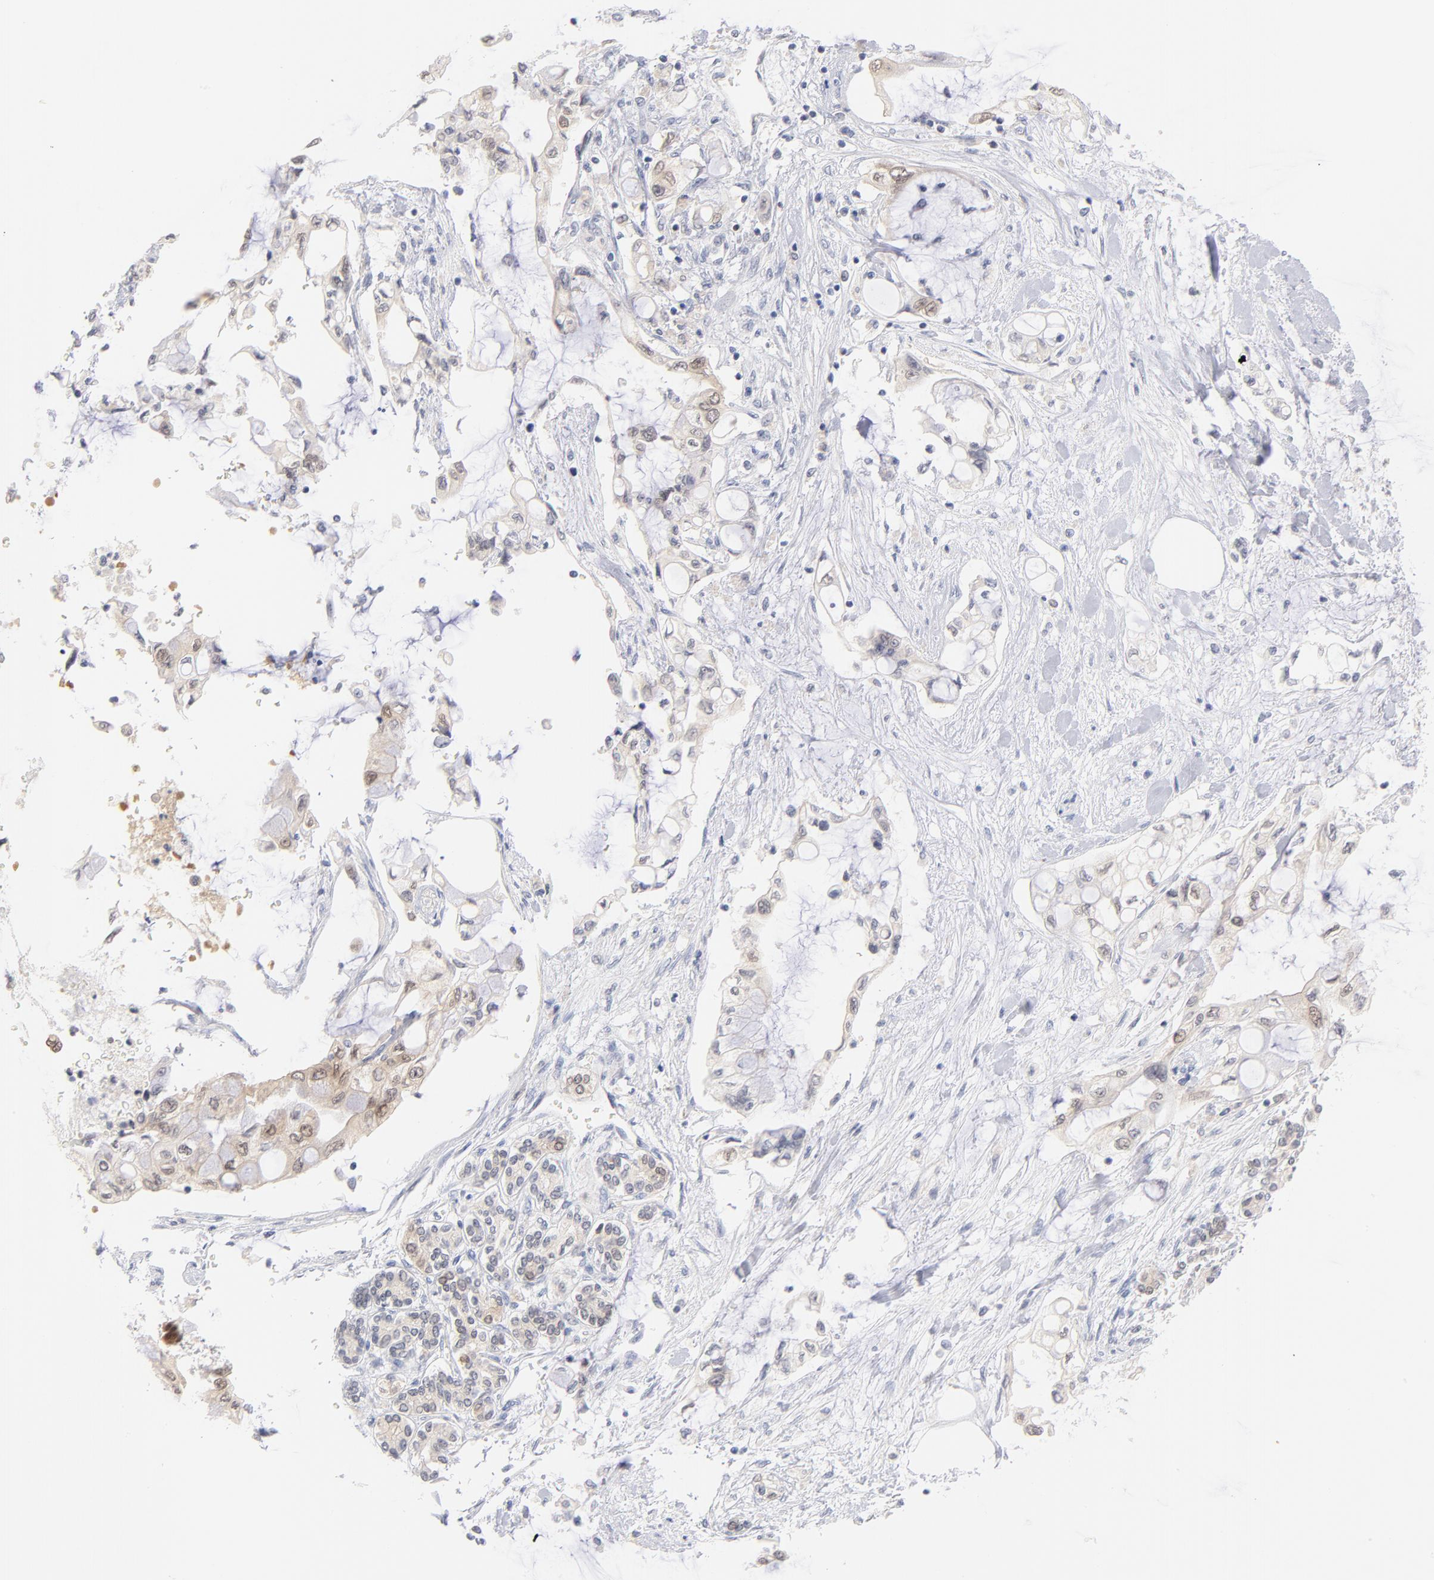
{"staining": {"intensity": "weak", "quantity": "25%-75%", "location": "cytoplasmic/membranous,nuclear"}, "tissue": "pancreatic cancer", "cell_type": "Tumor cells", "image_type": "cancer", "snomed": [{"axis": "morphology", "description": "Adenocarcinoma, NOS"}, {"axis": "topography", "description": "Pancreas"}], "caption": "Pancreatic cancer stained with a brown dye exhibits weak cytoplasmic/membranous and nuclear positive positivity in about 25%-75% of tumor cells.", "gene": "CASP6", "patient": {"sex": "female", "age": 70}}